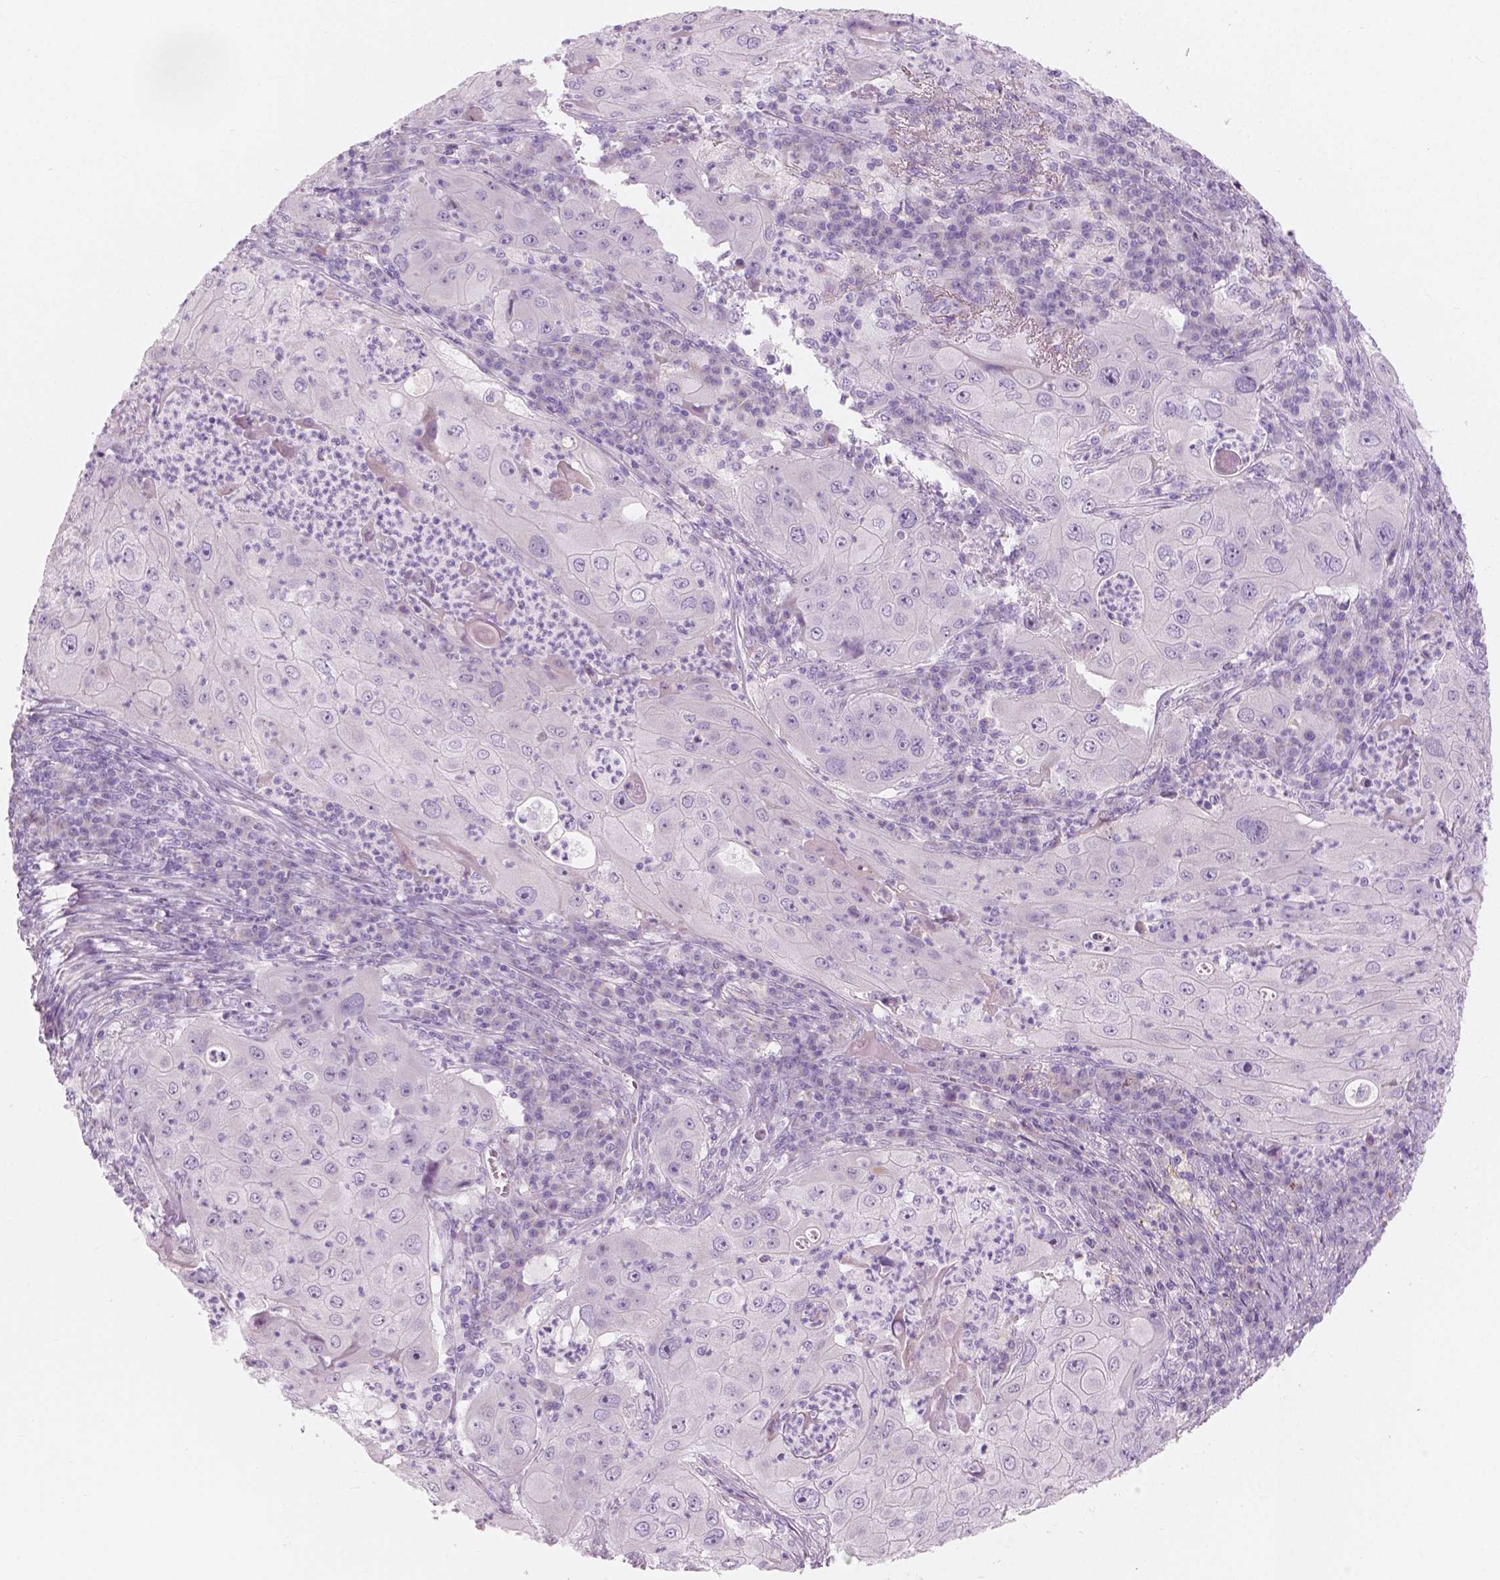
{"staining": {"intensity": "negative", "quantity": "none", "location": "none"}, "tissue": "lung cancer", "cell_type": "Tumor cells", "image_type": "cancer", "snomed": [{"axis": "morphology", "description": "Squamous cell carcinoma, NOS"}, {"axis": "topography", "description": "Lung"}], "caption": "Lung squamous cell carcinoma was stained to show a protein in brown. There is no significant staining in tumor cells.", "gene": "A4GNT", "patient": {"sex": "female", "age": 59}}